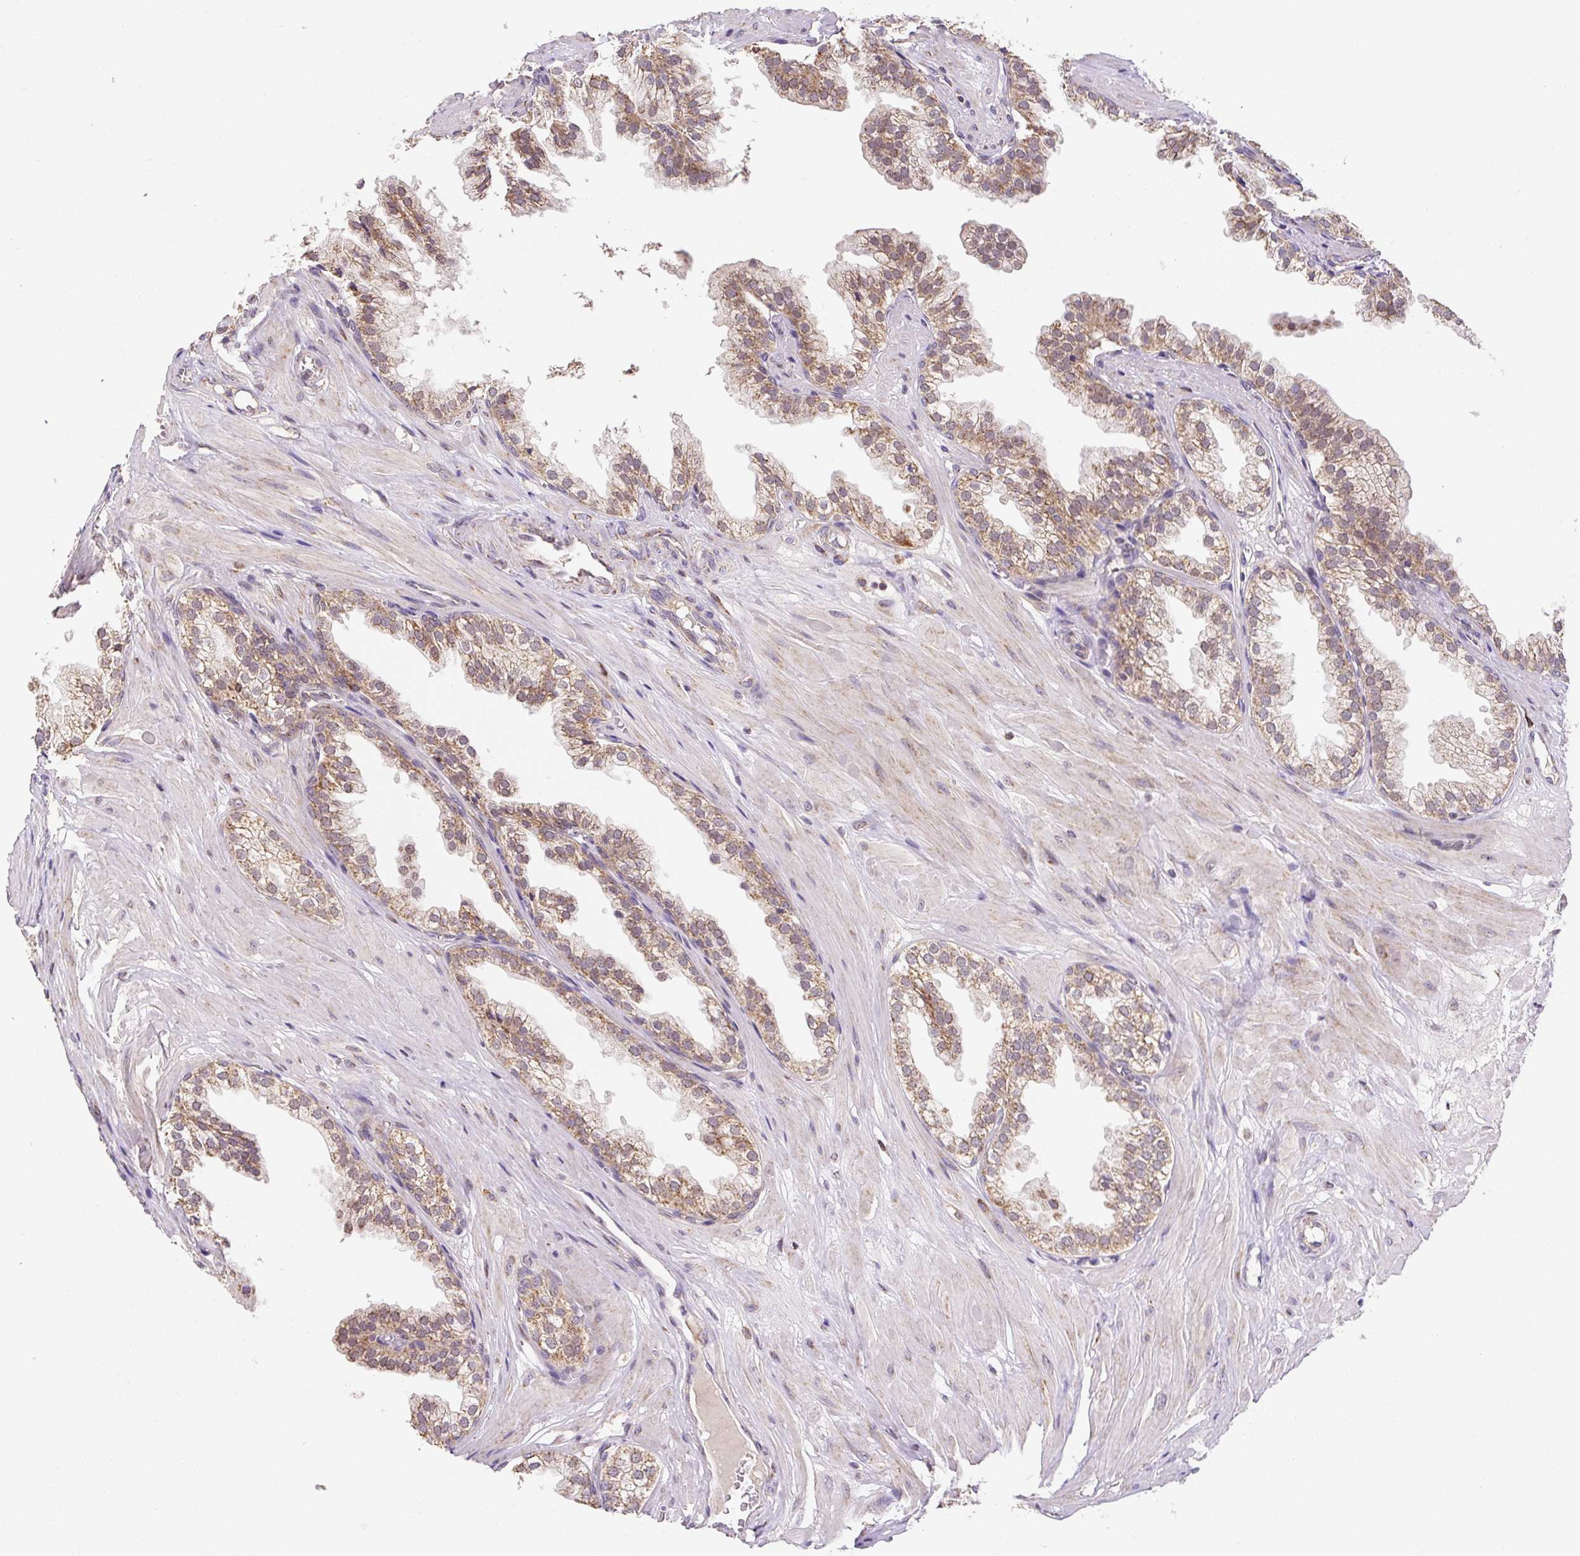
{"staining": {"intensity": "moderate", "quantity": ">75%", "location": "cytoplasmic/membranous"}, "tissue": "prostate", "cell_type": "Glandular cells", "image_type": "normal", "snomed": [{"axis": "morphology", "description": "Normal tissue, NOS"}, {"axis": "topography", "description": "Prostate"}, {"axis": "topography", "description": "Peripheral nerve tissue"}], "caption": "Immunohistochemical staining of unremarkable human prostate reveals moderate cytoplasmic/membranous protein expression in about >75% of glandular cells. Ihc stains the protein in brown and the nuclei are stained blue.", "gene": "MFSD9", "patient": {"sex": "male", "age": 55}}